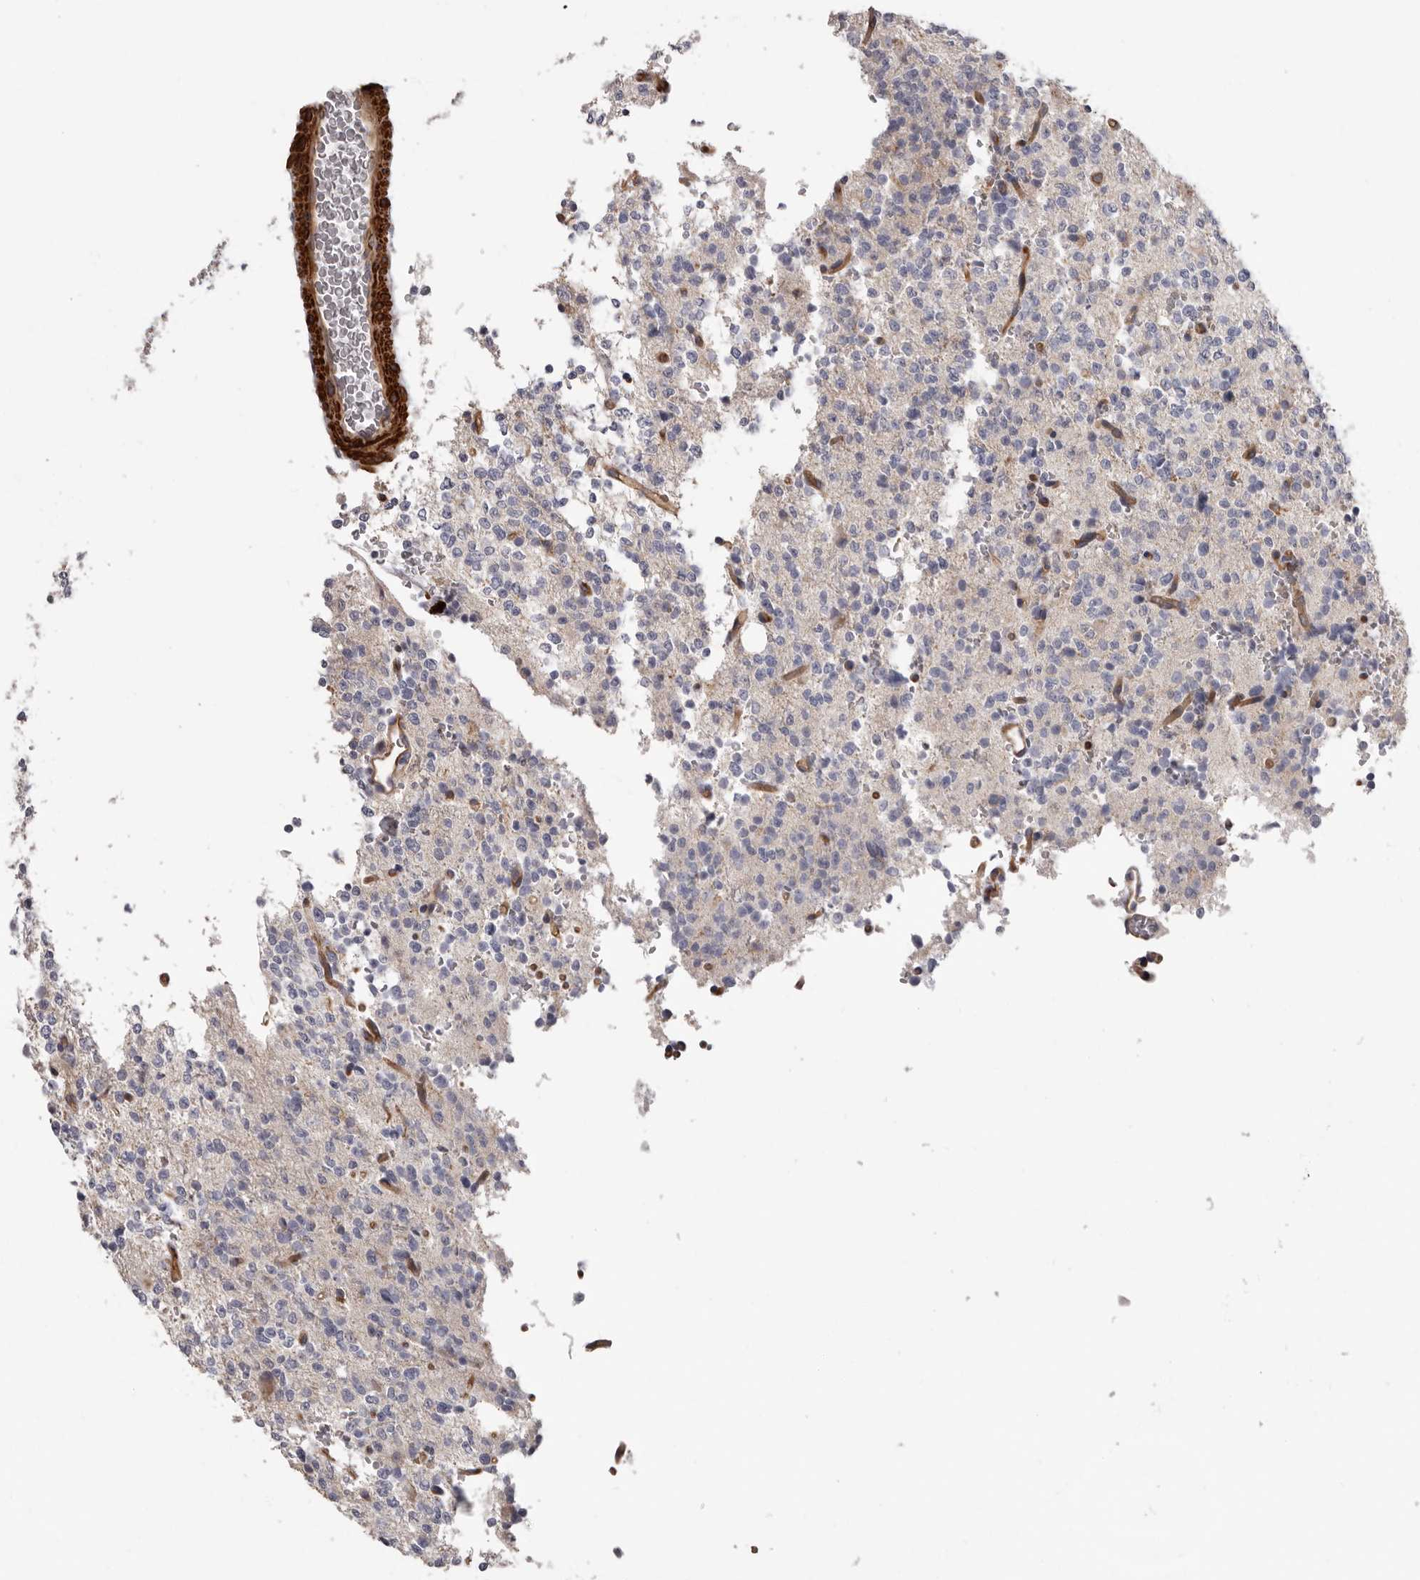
{"staining": {"intensity": "negative", "quantity": "none", "location": "none"}, "tissue": "glioma", "cell_type": "Tumor cells", "image_type": "cancer", "snomed": [{"axis": "morphology", "description": "Glioma, malignant, High grade"}, {"axis": "topography", "description": "Brain"}], "caption": "An IHC histopathology image of glioma is shown. There is no staining in tumor cells of glioma. (Stains: DAB immunohistochemistry with hematoxylin counter stain, Microscopy: brightfield microscopy at high magnification).", "gene": "ADGRL4", "patient": {"sex": "female", "age": 62}}